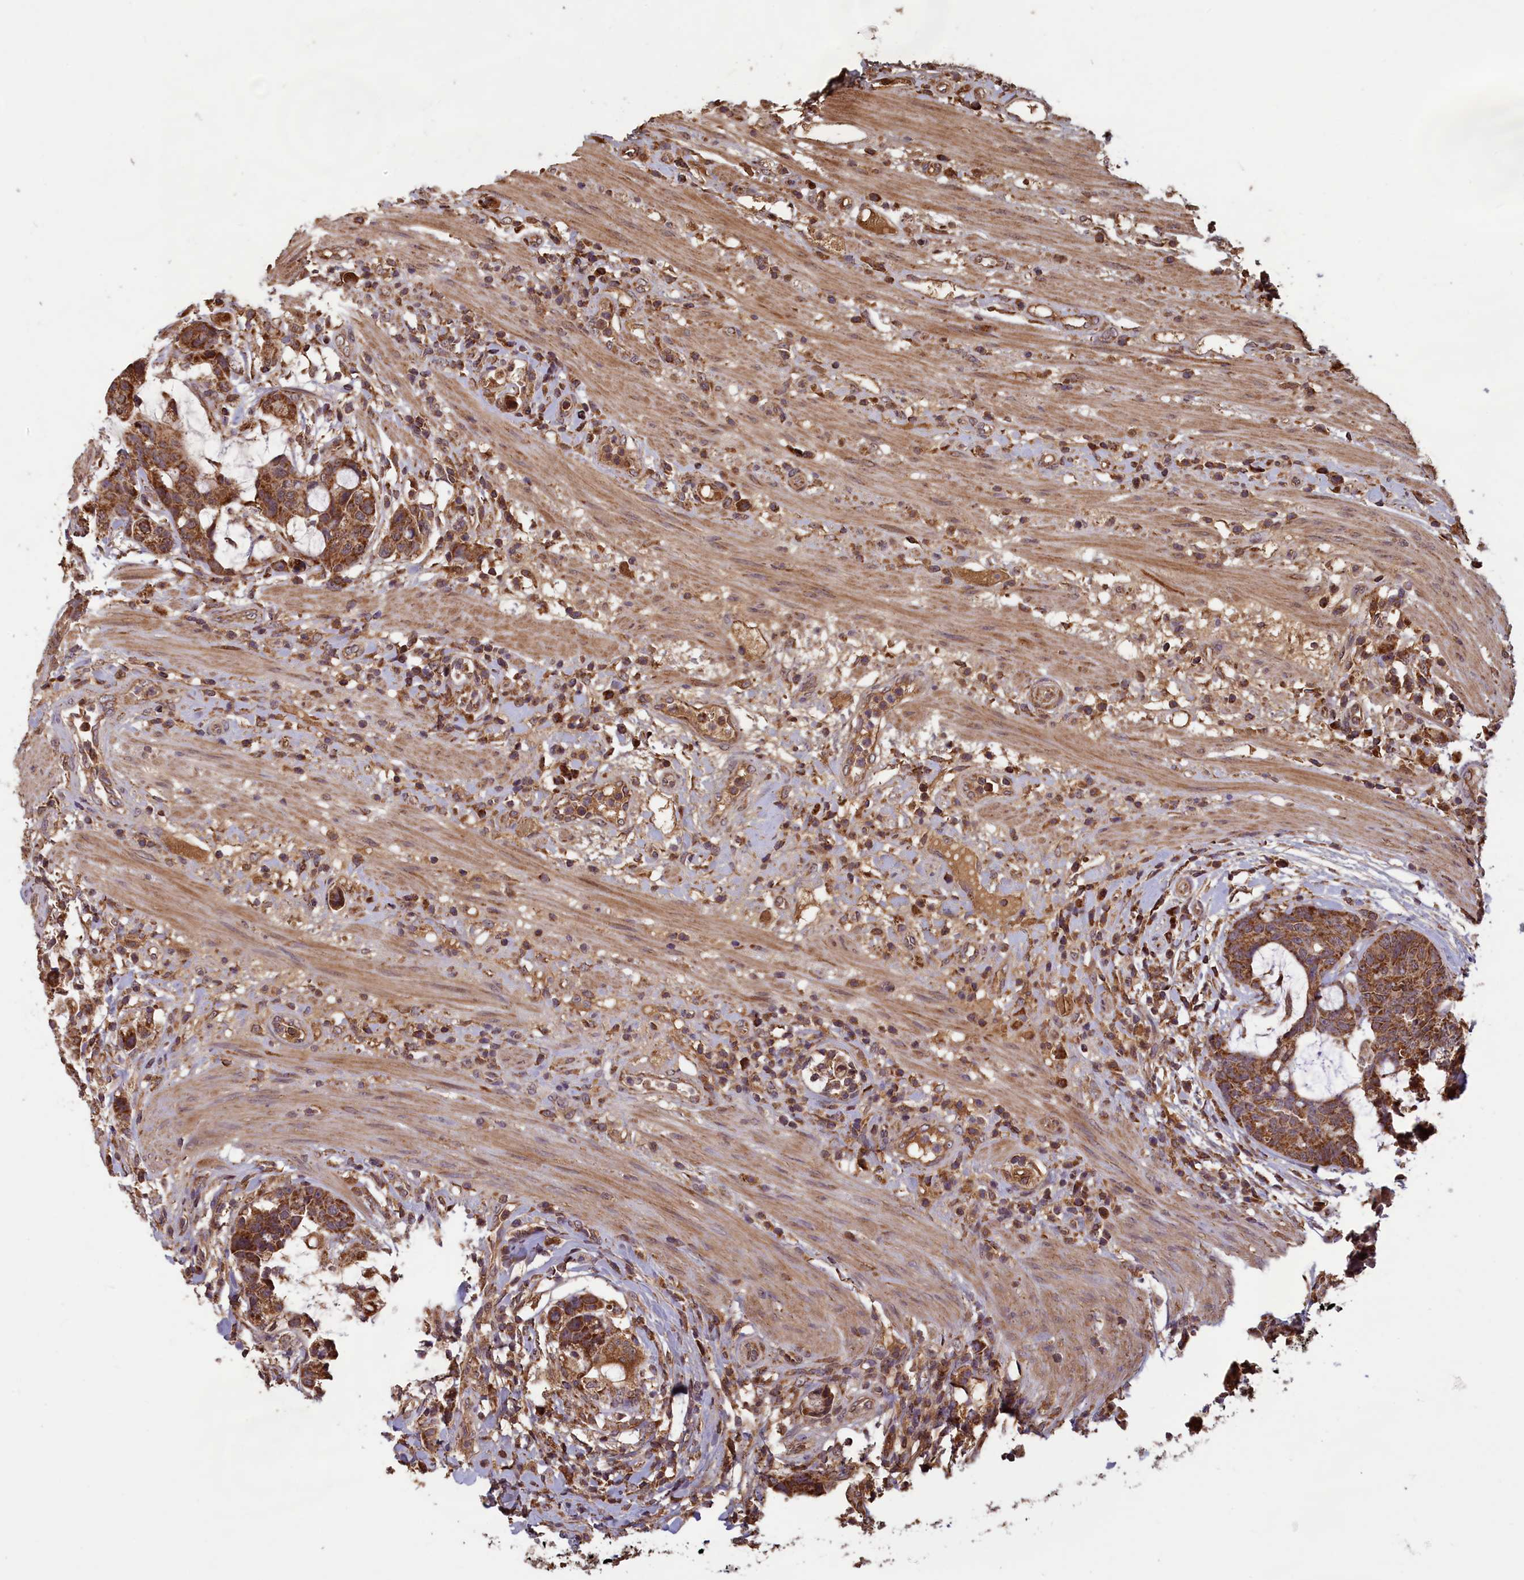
{"staining": {"intensity": "moderate", "quantity": ">75%", "location": "cytoplasmic/membranous"}, "tissue": "colorectal cancer", "cell_type": "Tumor cells", "image_type": "cancer", "snomed": [{"axis": "morphology", "description": "Adenocarcinoma, NOS"}, {"axis": "topography", "description": "Colon"}], "caption": "This is a photomicrograph of immunohistochemistry (IHC) staining of colorectal cancer, which shows moderate positivity in the cytoplasmic/membranous of tumor cells.", "gene": "CCDC15", "patient": {"sex": "female", "age": 82}}